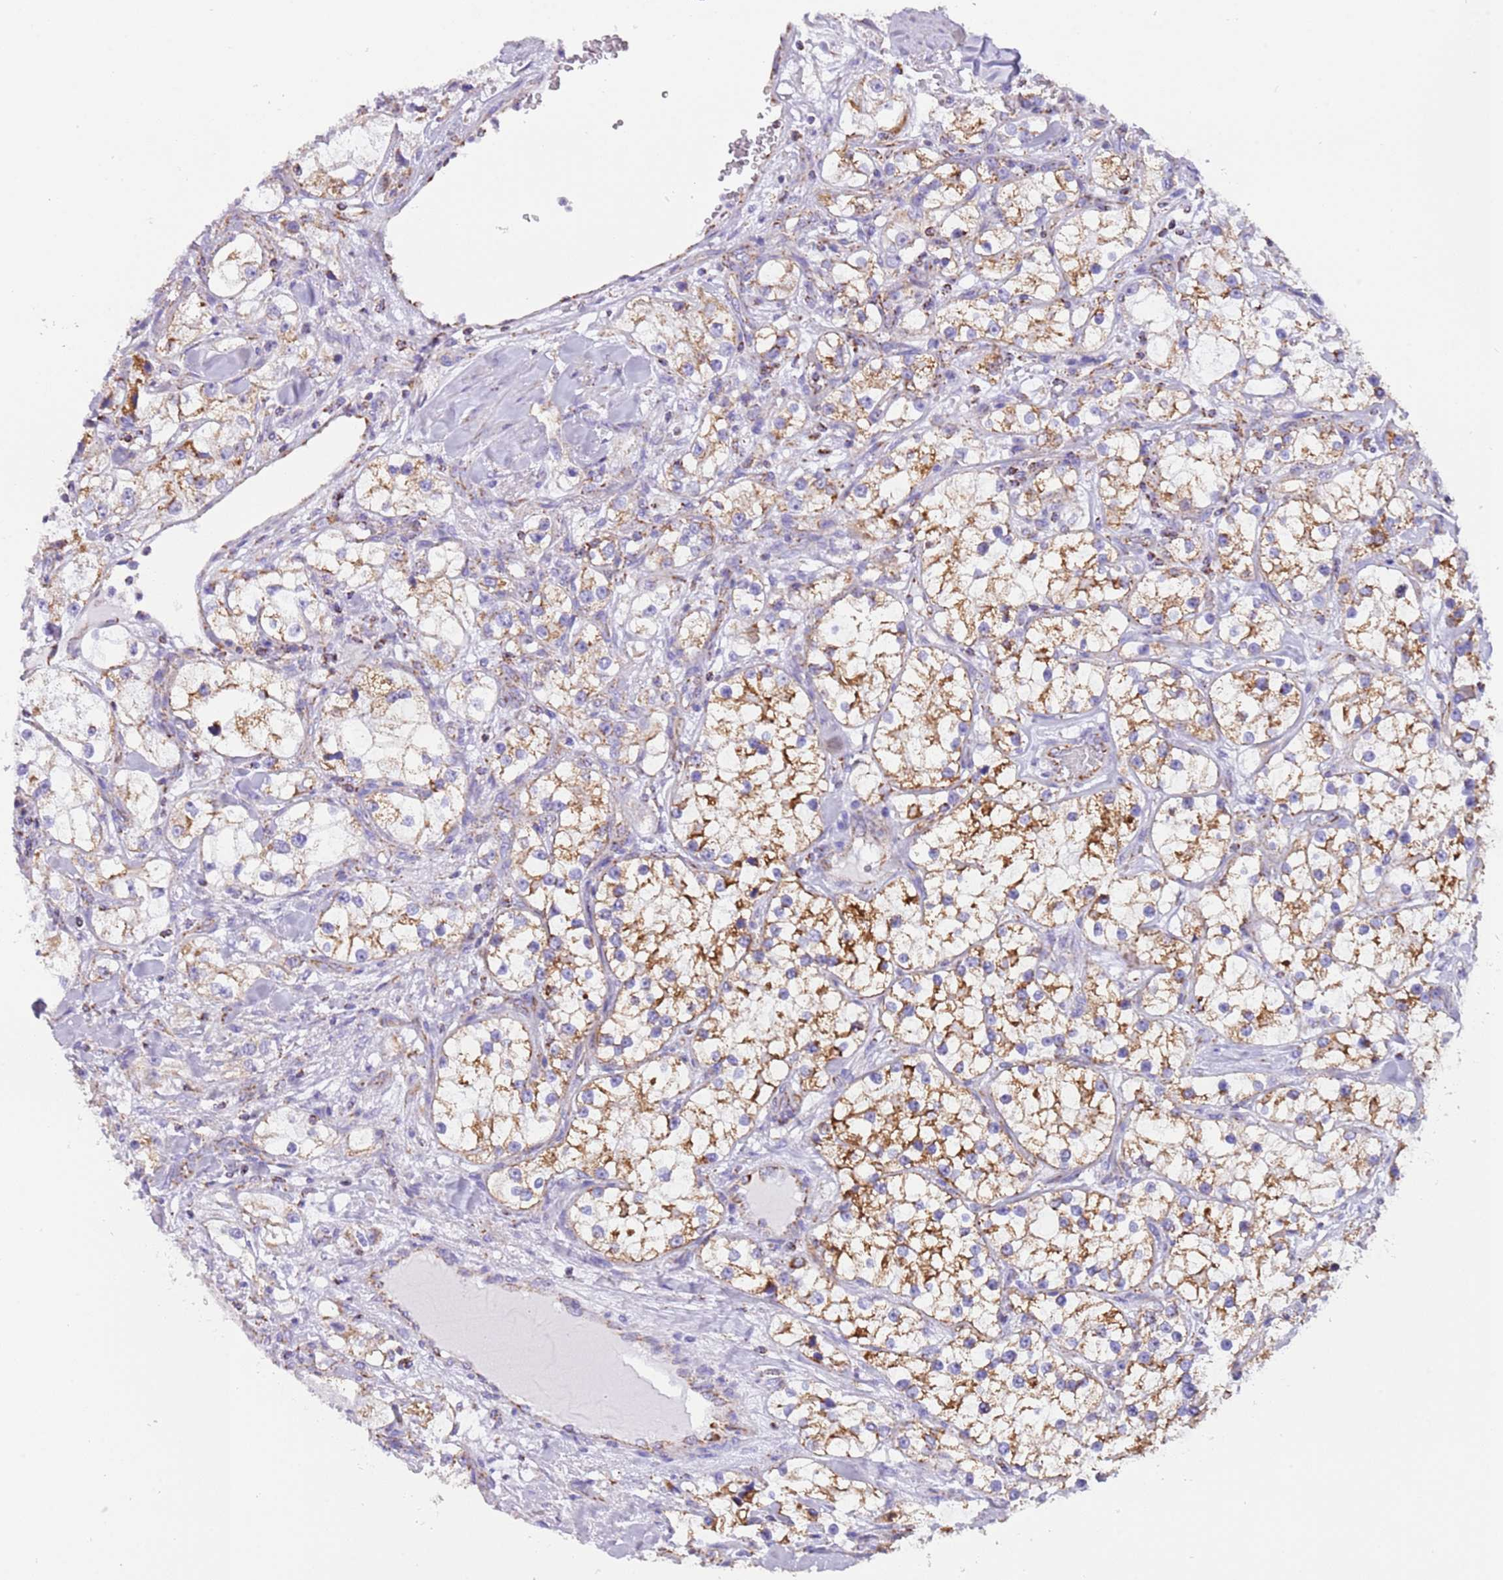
{"staining": {"intensity": "moderate", "quantity": "25%-75%", "location": "cytoplasmic/membranous"}, "tissue": "renal cancer", "cell_type": "Tumor cells", "image_type": "cancer", "snomed": [{"axis": "morphology", "description": "Adenocarcinoma, NOS"}, {"axis": "topography", "description": "Kidney"}], "caption": "Renal cancer tissue reveals moderate cytoplasmic/membranous staining in about 25%-75% of tumor cells, visualized by immunohistochemistry.", "gene": "SUCLG2", "patient": {"sex": "male", "age": 77}}